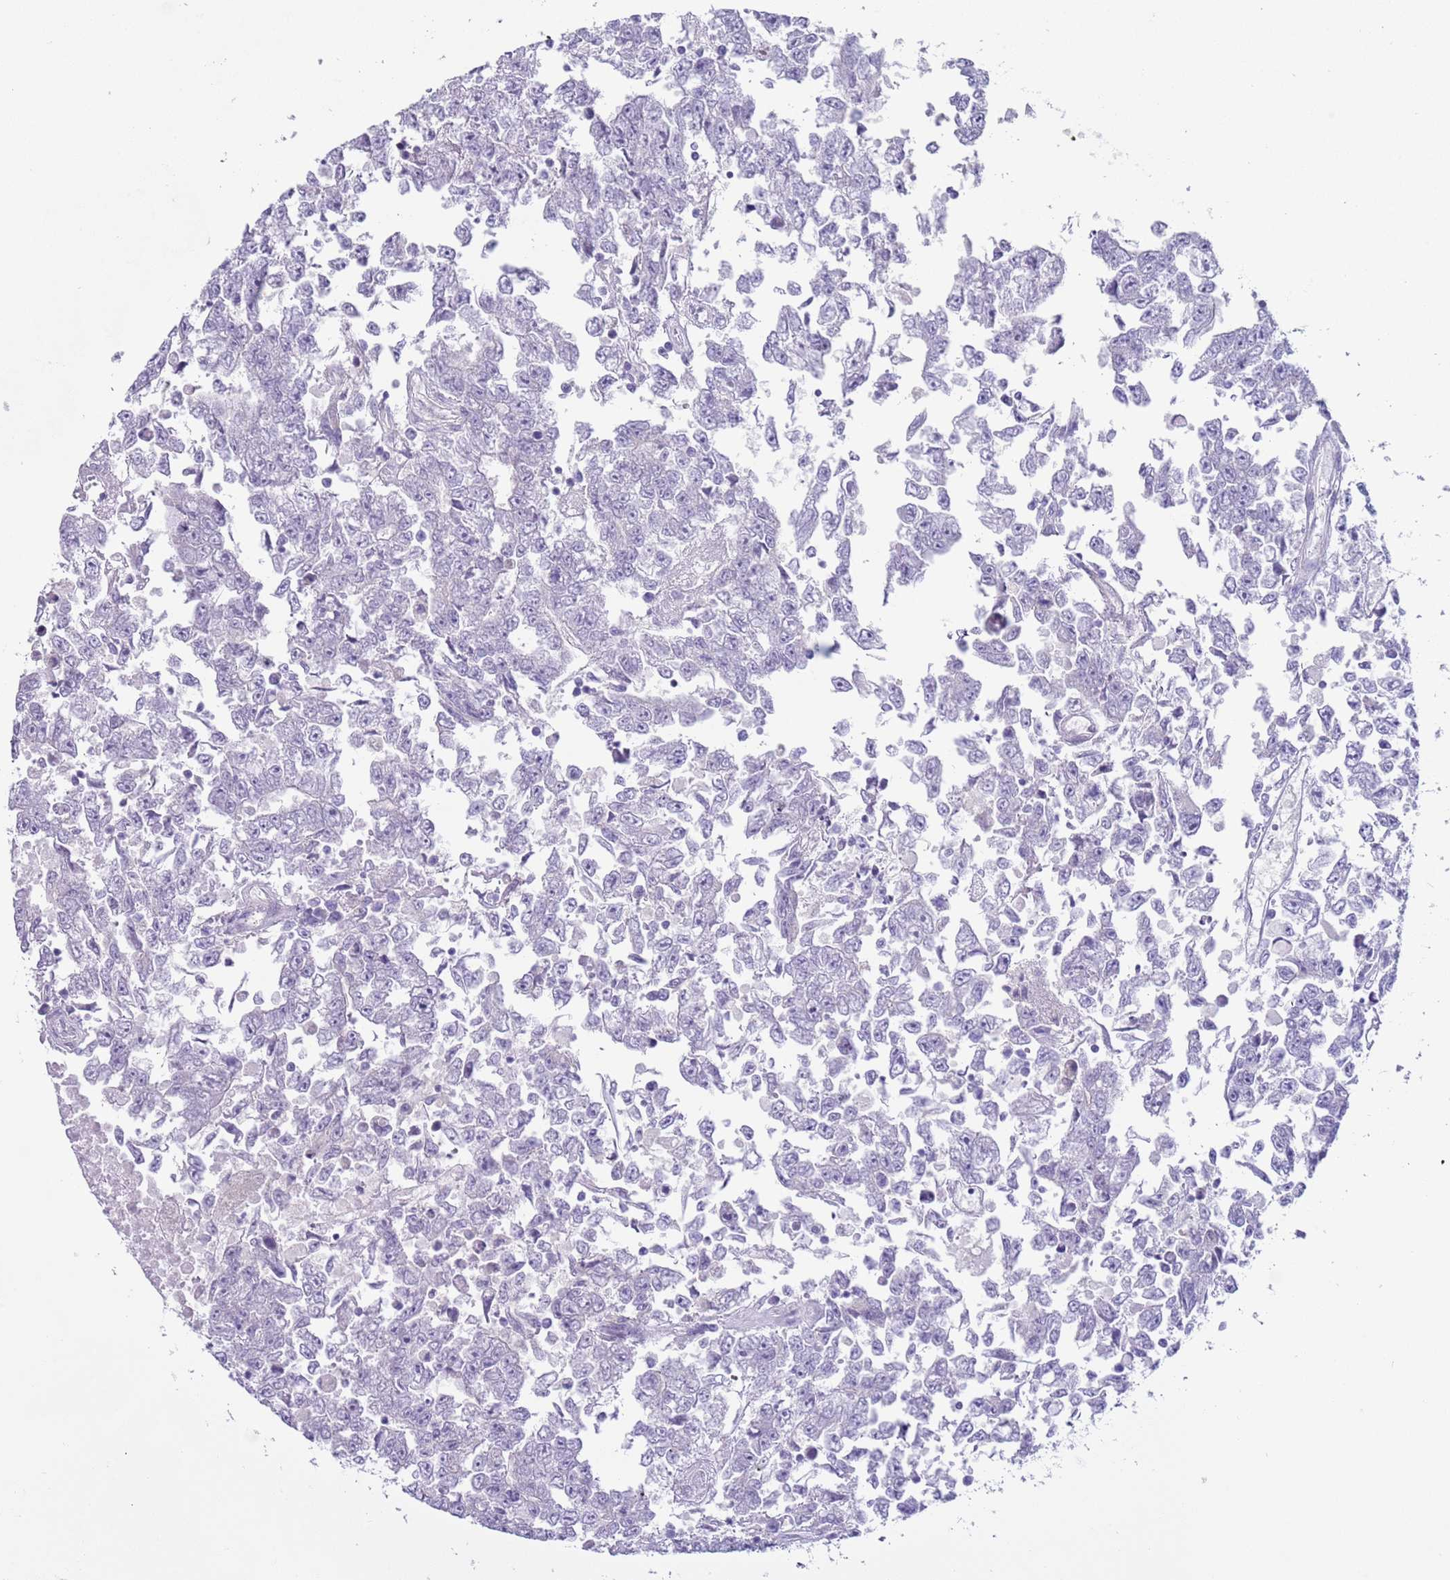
{"staining": {"intensity": "negative", "quantity": "none", "location": "none"}, "tissue": "testis cancer", "cell_type": "Tumor cells", "image_type": "cancer", "snomed": [{"axis": "morphology", "description": "Carcinoma, Embryonal, NOS"}, {"axis": "topography", "description": "Testis"}], "caption": "High power microscopy image of an immunohistochemistry (IHC) micrograph of testis cancer (embryonal carcinoma), revealing no significant expression in tumor cells. The staining is performed using DAB (3,3'-diaminobenzidine) brown chromogen with nuclei counter-stained in using hematoxylin.", "gene": "NPAP1", "patient": {"sex": "male", "age": 25}}